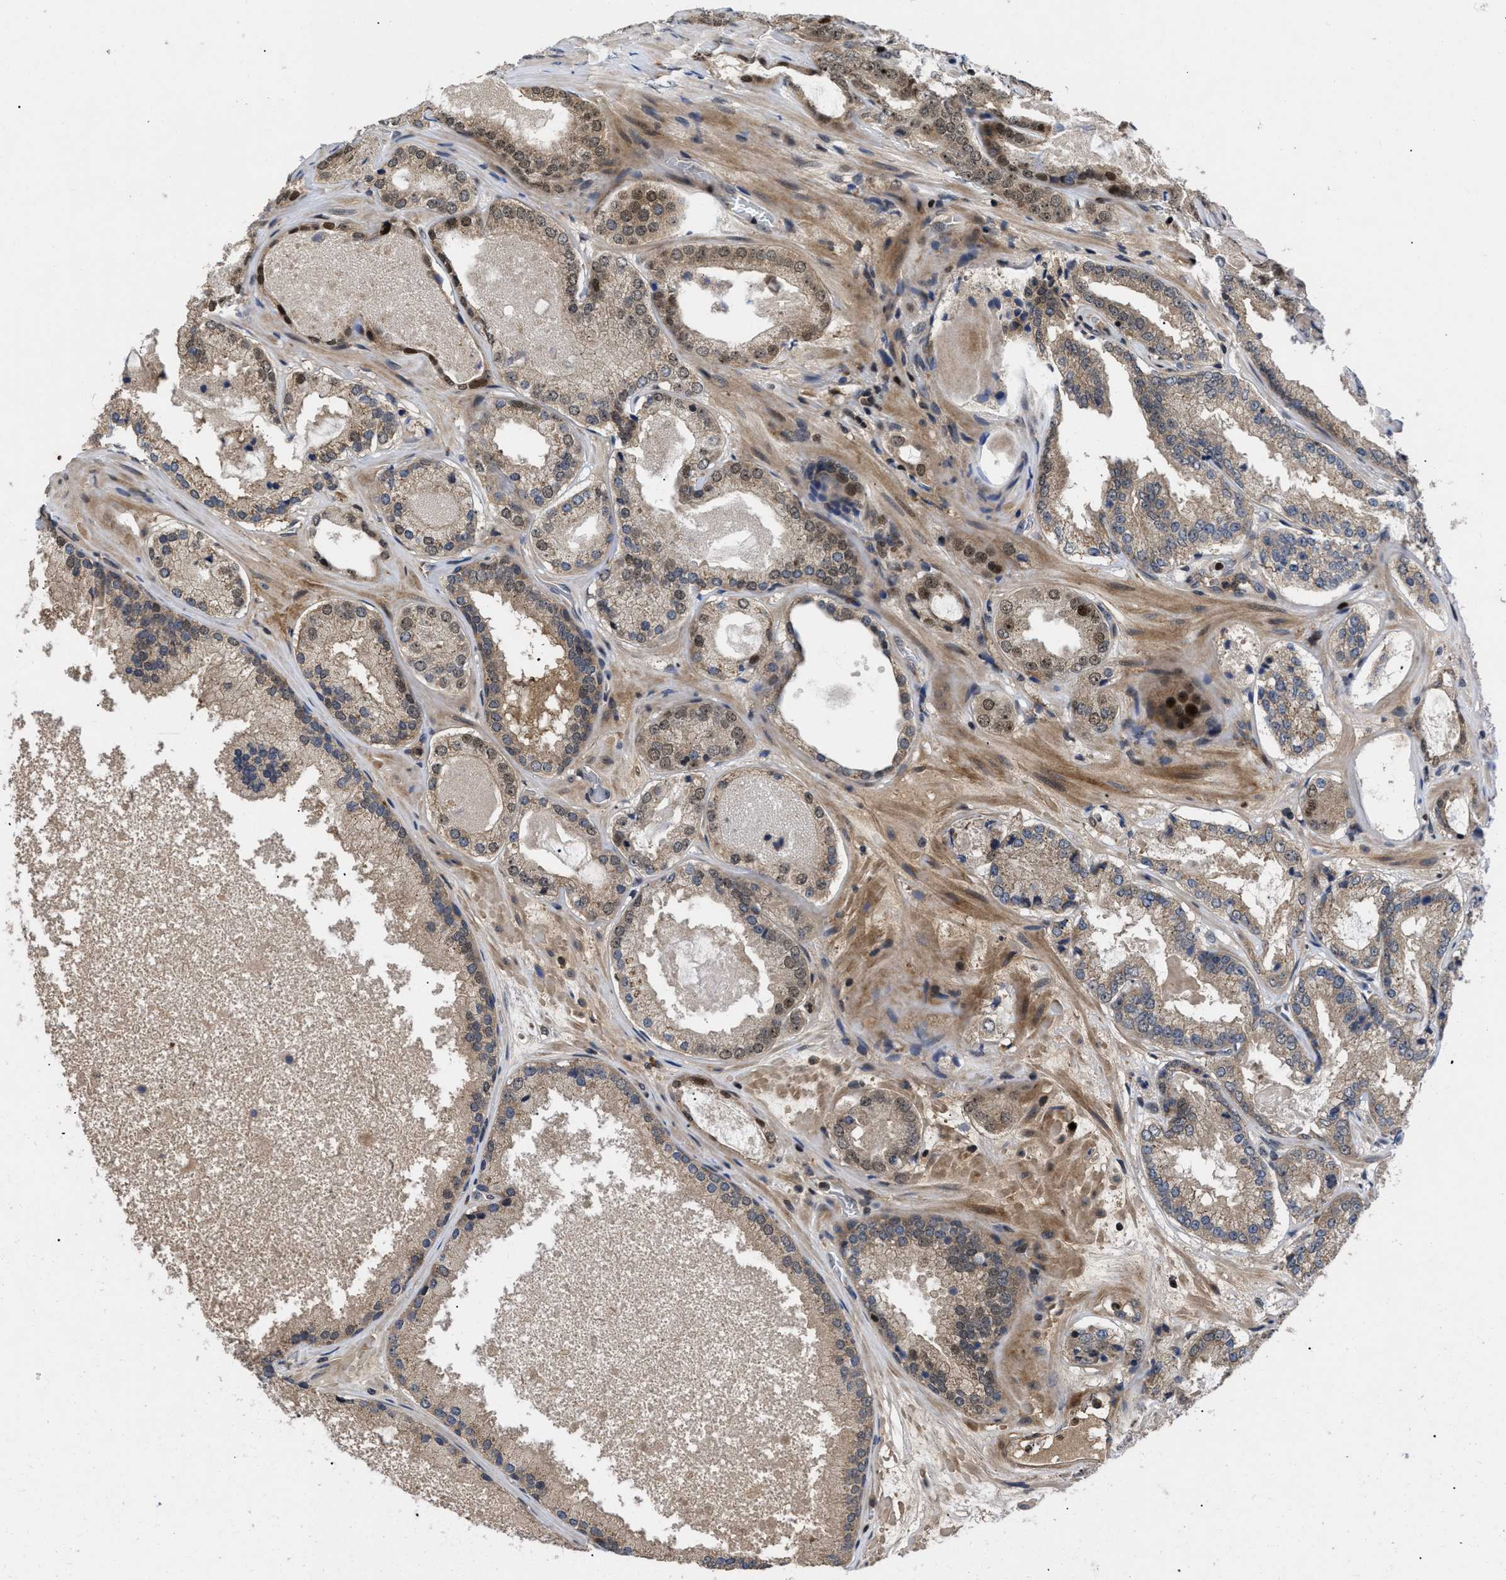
{"staining": {"intensity": "weak", "quantity": ">75%", "location": "cytoplasmic/membranous,nuclear"}, "tissue": "prostate cancer", "cell_type": "Tumor cells", "image_type": "cancer", "snomed": [{"axis": "morphology", "description": "Adenocarcinoma, High grade"}, {"axis": "topography", "description": "Prostate"}], "caption": "Brown immunohistochemical staining in adenocarcinoma (high-grade) (prostate) reveals weak cytoplasmic/membranous and nuclear positivity in about >75% of tumor cells.", "gene": "FAM200A", "patient": {"sex": "male", "age": 65}}